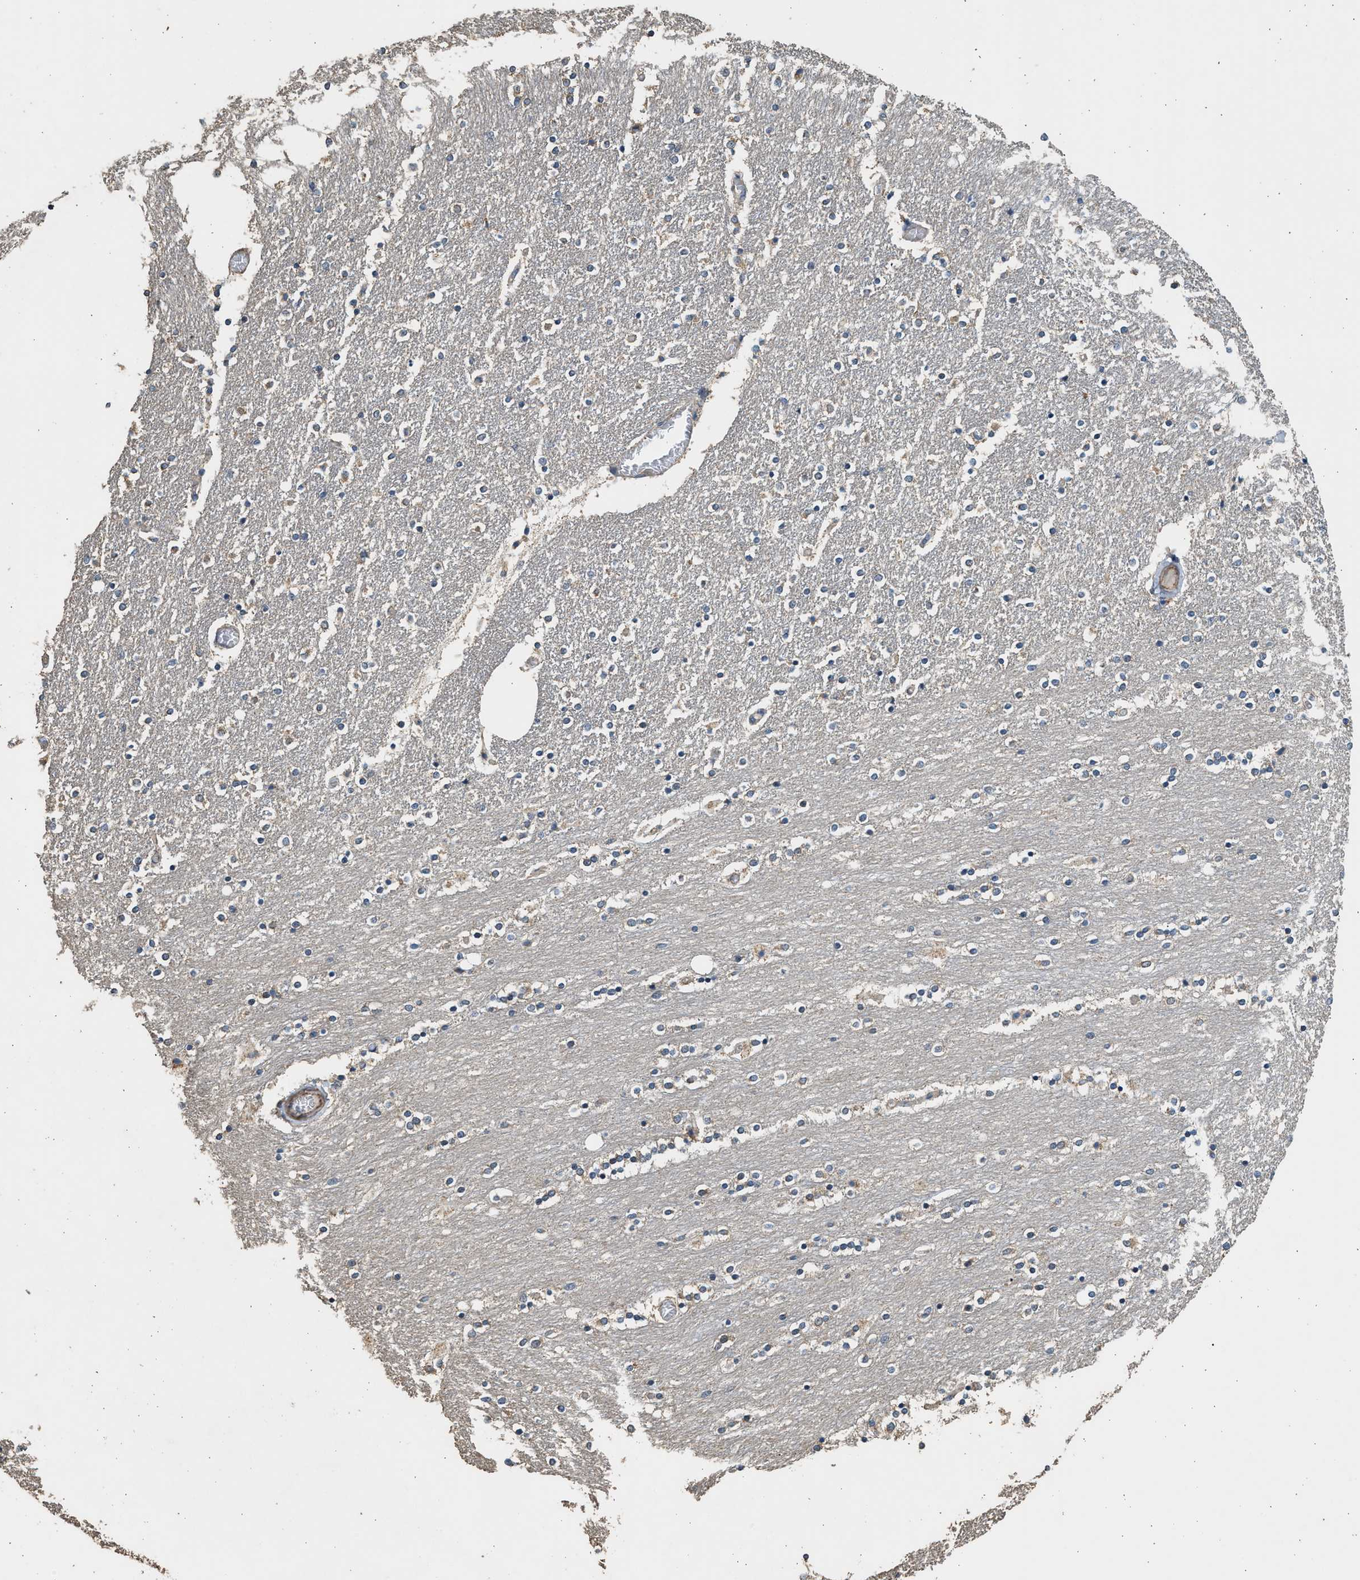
{"staining": {"intensity": "negative", "quantity": "none", "location": "none"}, "tissue": "caudate", "cell_type": "Glial cells", "image_type": "normal", "snomed": [{"axis": "morphology", "description": "Normal tissue, NOS"}, {"axis": "topography", "description": "Lateral ventricle wall"}], "caption": "DAB (3,3'-diaminobenzidine) immunohistochemical staining of benign human caudate demonstrates no significant expression in glial cells. Nuclei are stained in blue.", "gene": "PCLO", "patient": {"sex": "female", "age": 54}}